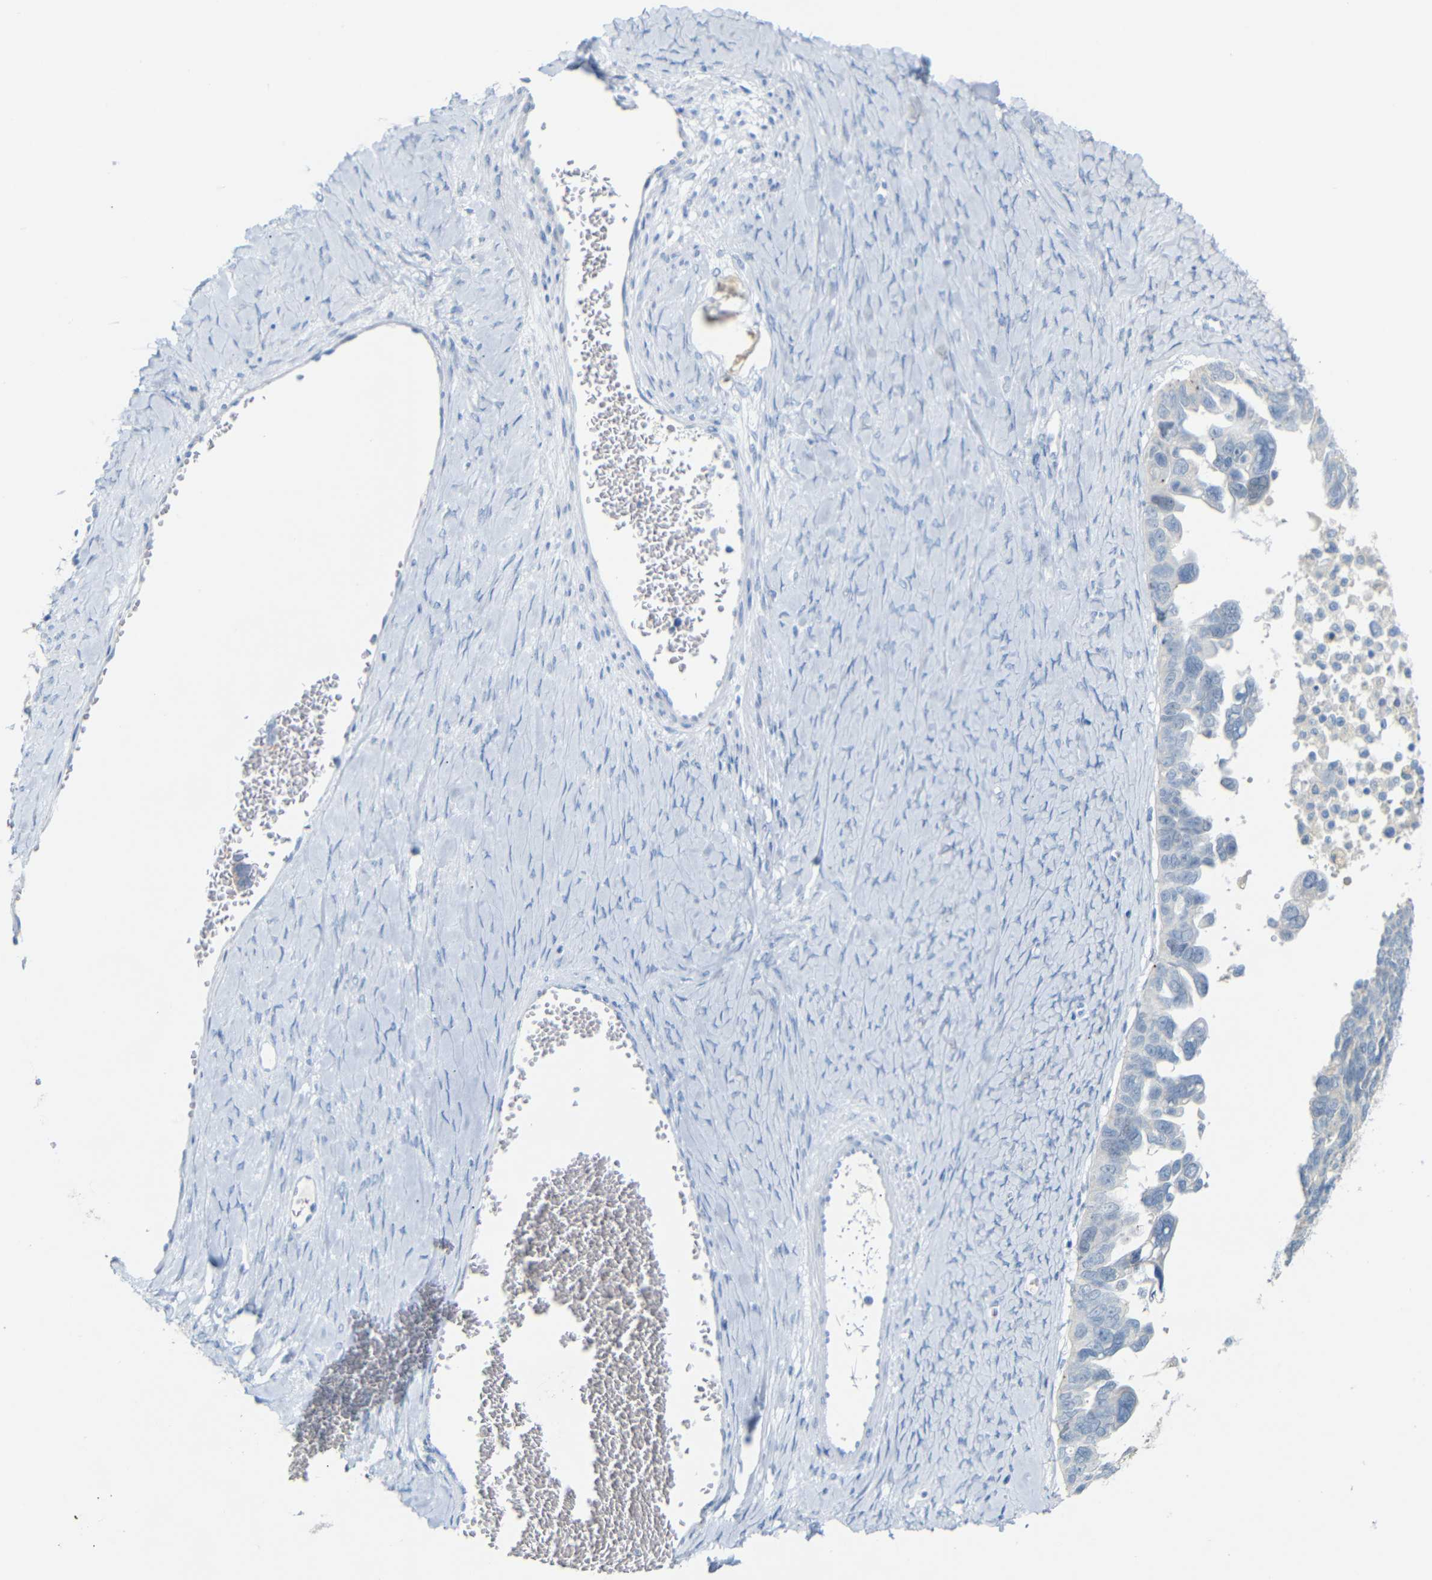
{"staining": {"intensity": "negative", "quantity": "none", "location": "none"}, "tissue": "ovarian cancer", "cell_type": "Tumor cells", "image_type": "cancer", "snomed": [{"axis": "morphology", "description": "Cystadenocarcinoma, serous, NOS"}, {"axis": "topography", "description": "Ovary"}], "caption": "This is an IHC image of ovarian cancer. There is no expression in tumor cells.", "gene": "FCRL1", "patient": {"sex": "female", "age": 79}}